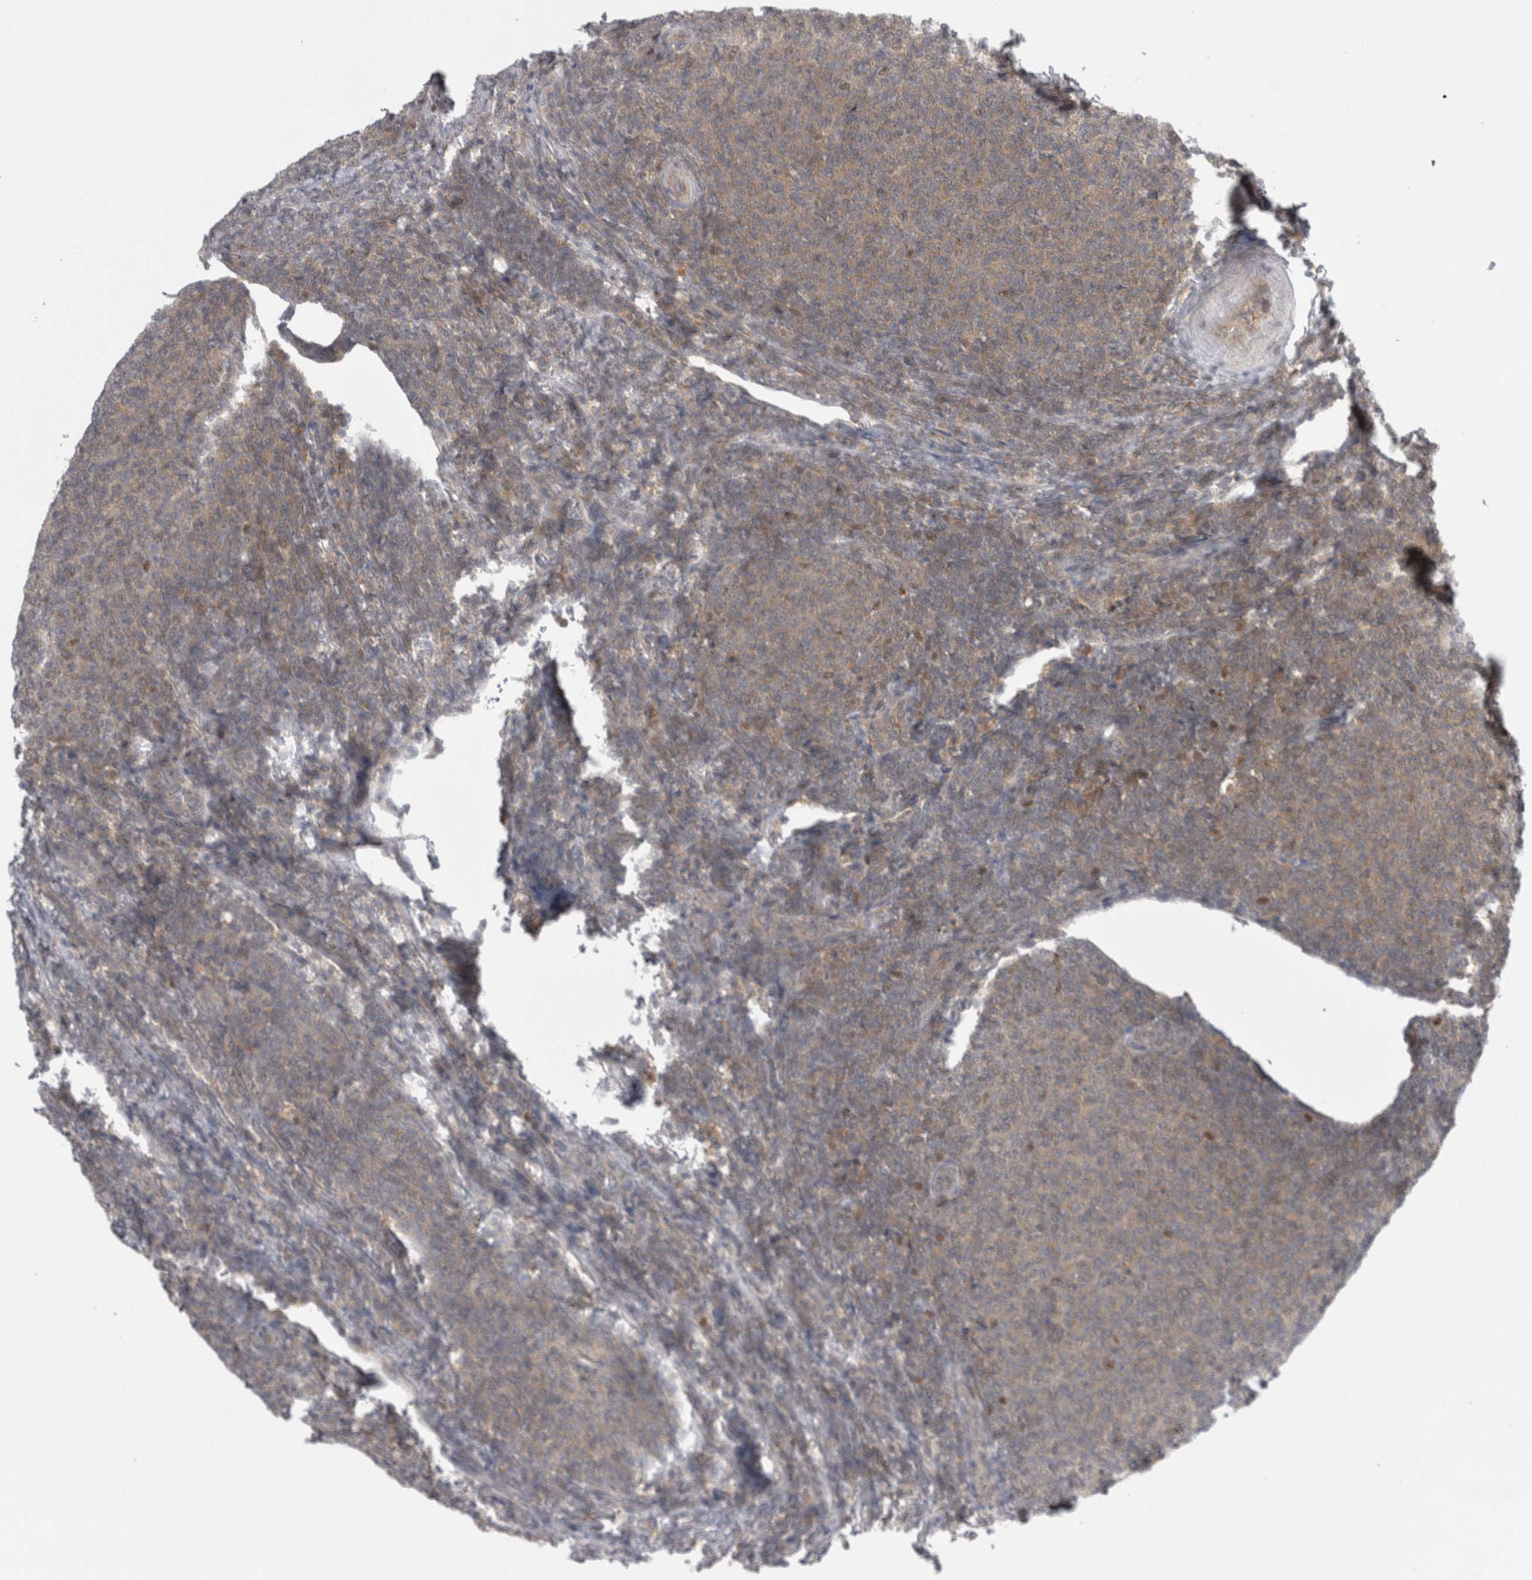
{"staining": {"intensity": "moderate", "quantity": ">75%", "location": "cytoplasmic/membranous"}, "tissue": "lymphoma", "cell_type": "Tumor cells", "image_type": "cancer", "snomed": [{"axis": "morphology", "description": "Malignant lymphoma, non-Hodgkin's type, Low grade"}, {"axis": "topography", "description": "Lymph node"}], "caption": "This image shows lymphoma stained with IHC to label a protein in brown. The cytoplasmic/membranous of tumor cells show moderate positivity for the protein. Nuclei are counter-stained blue.", "gene": "PSMB2", "patient": {"sex": "male", "age": 66}}